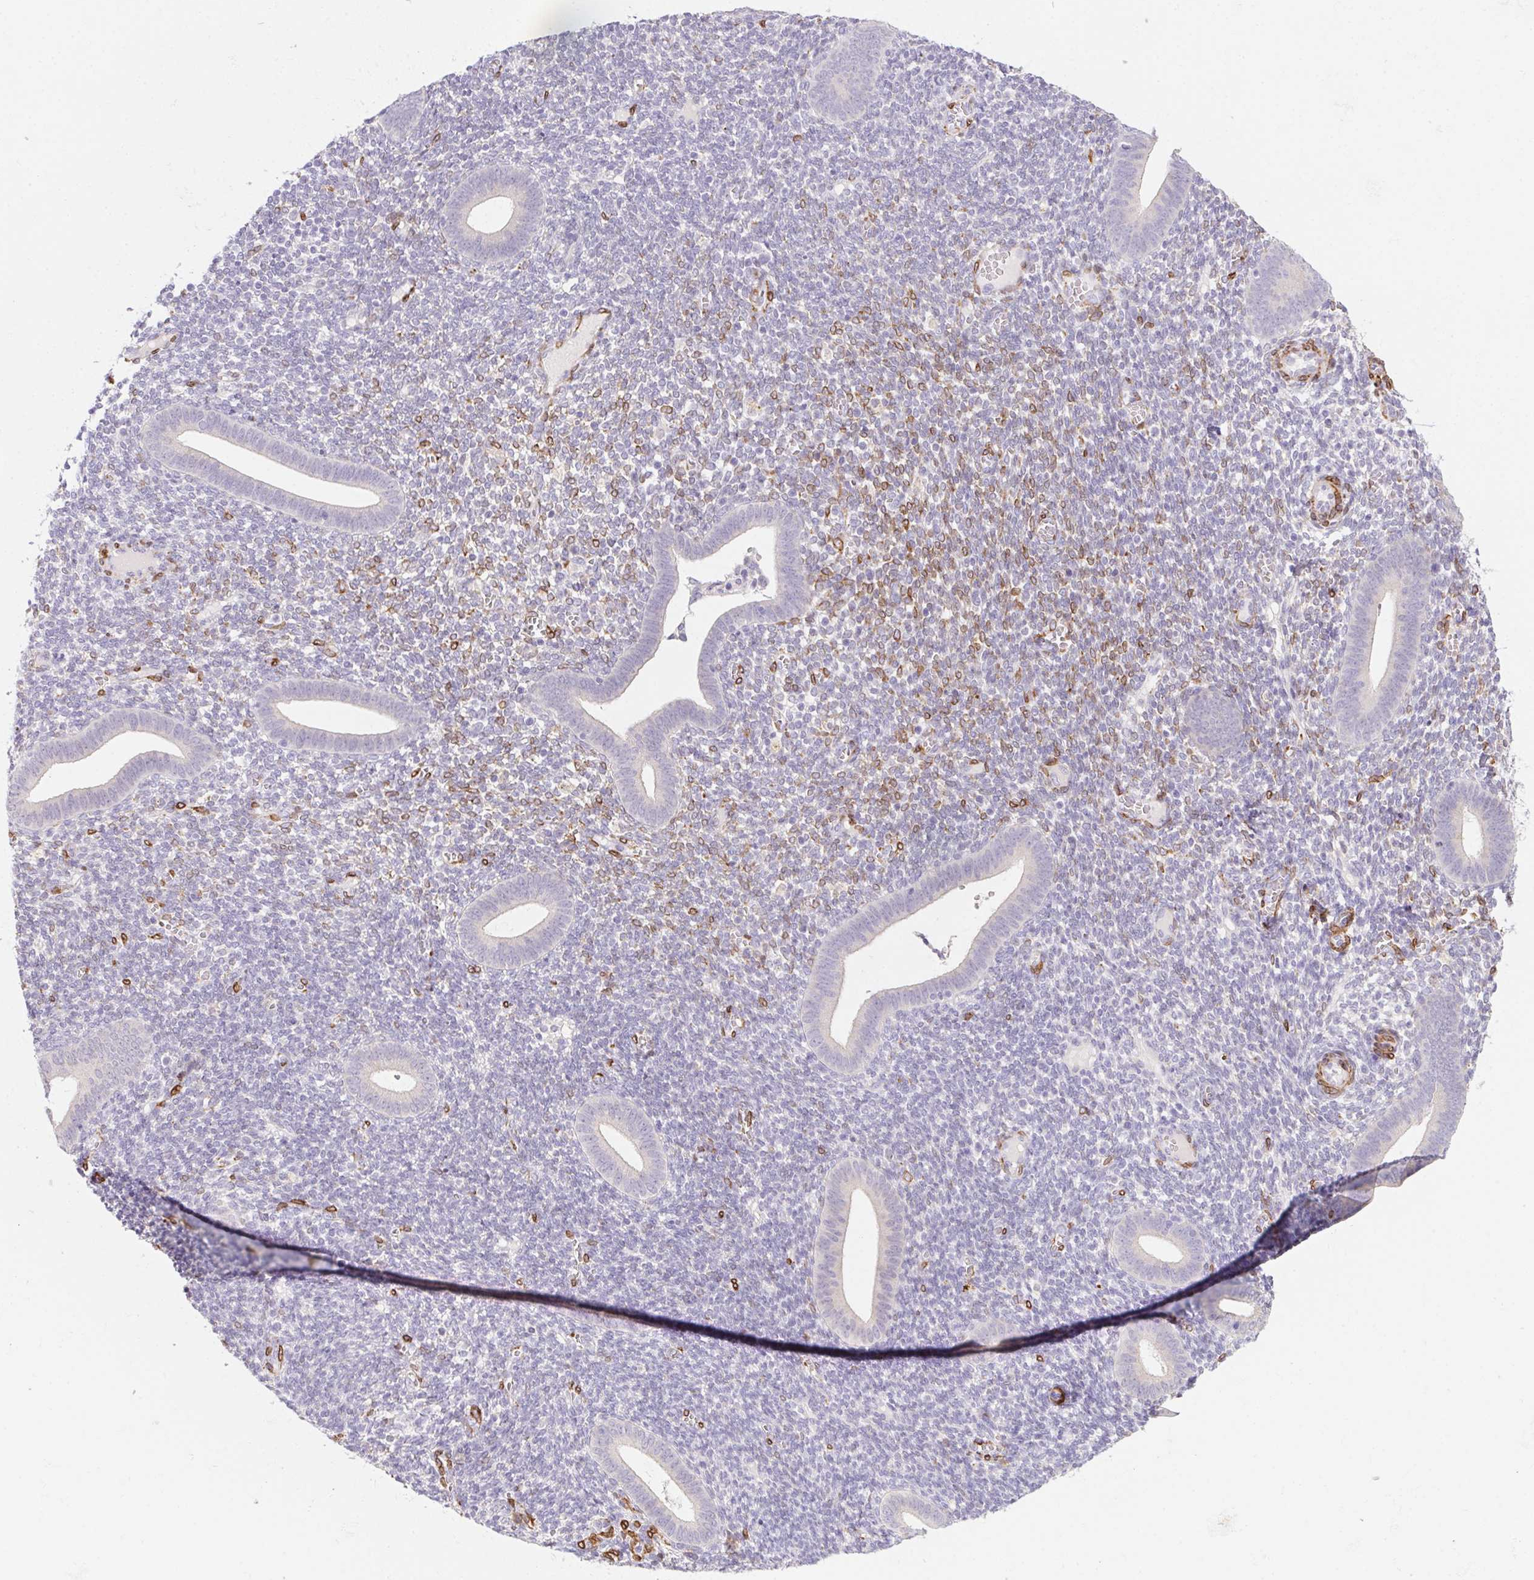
{"staining": {"intensity": "negative", "quantity": "none", "location": "none"}, "tissue": "endometrium", "cell_type": "Cells in endometrial stroma", "image_type": "normal", "snomed": [{"axis": "morphology", "description": "Normal tissue, NOS"}, {"axis": "topography", "description": "Endometrium"}], "caption": "The immunohistochemistry micrograph has no significant expression in cells in endometrial stroma of endometrium.", "gene": "HRC", "patient": {"sex": "female", "age": 25}}